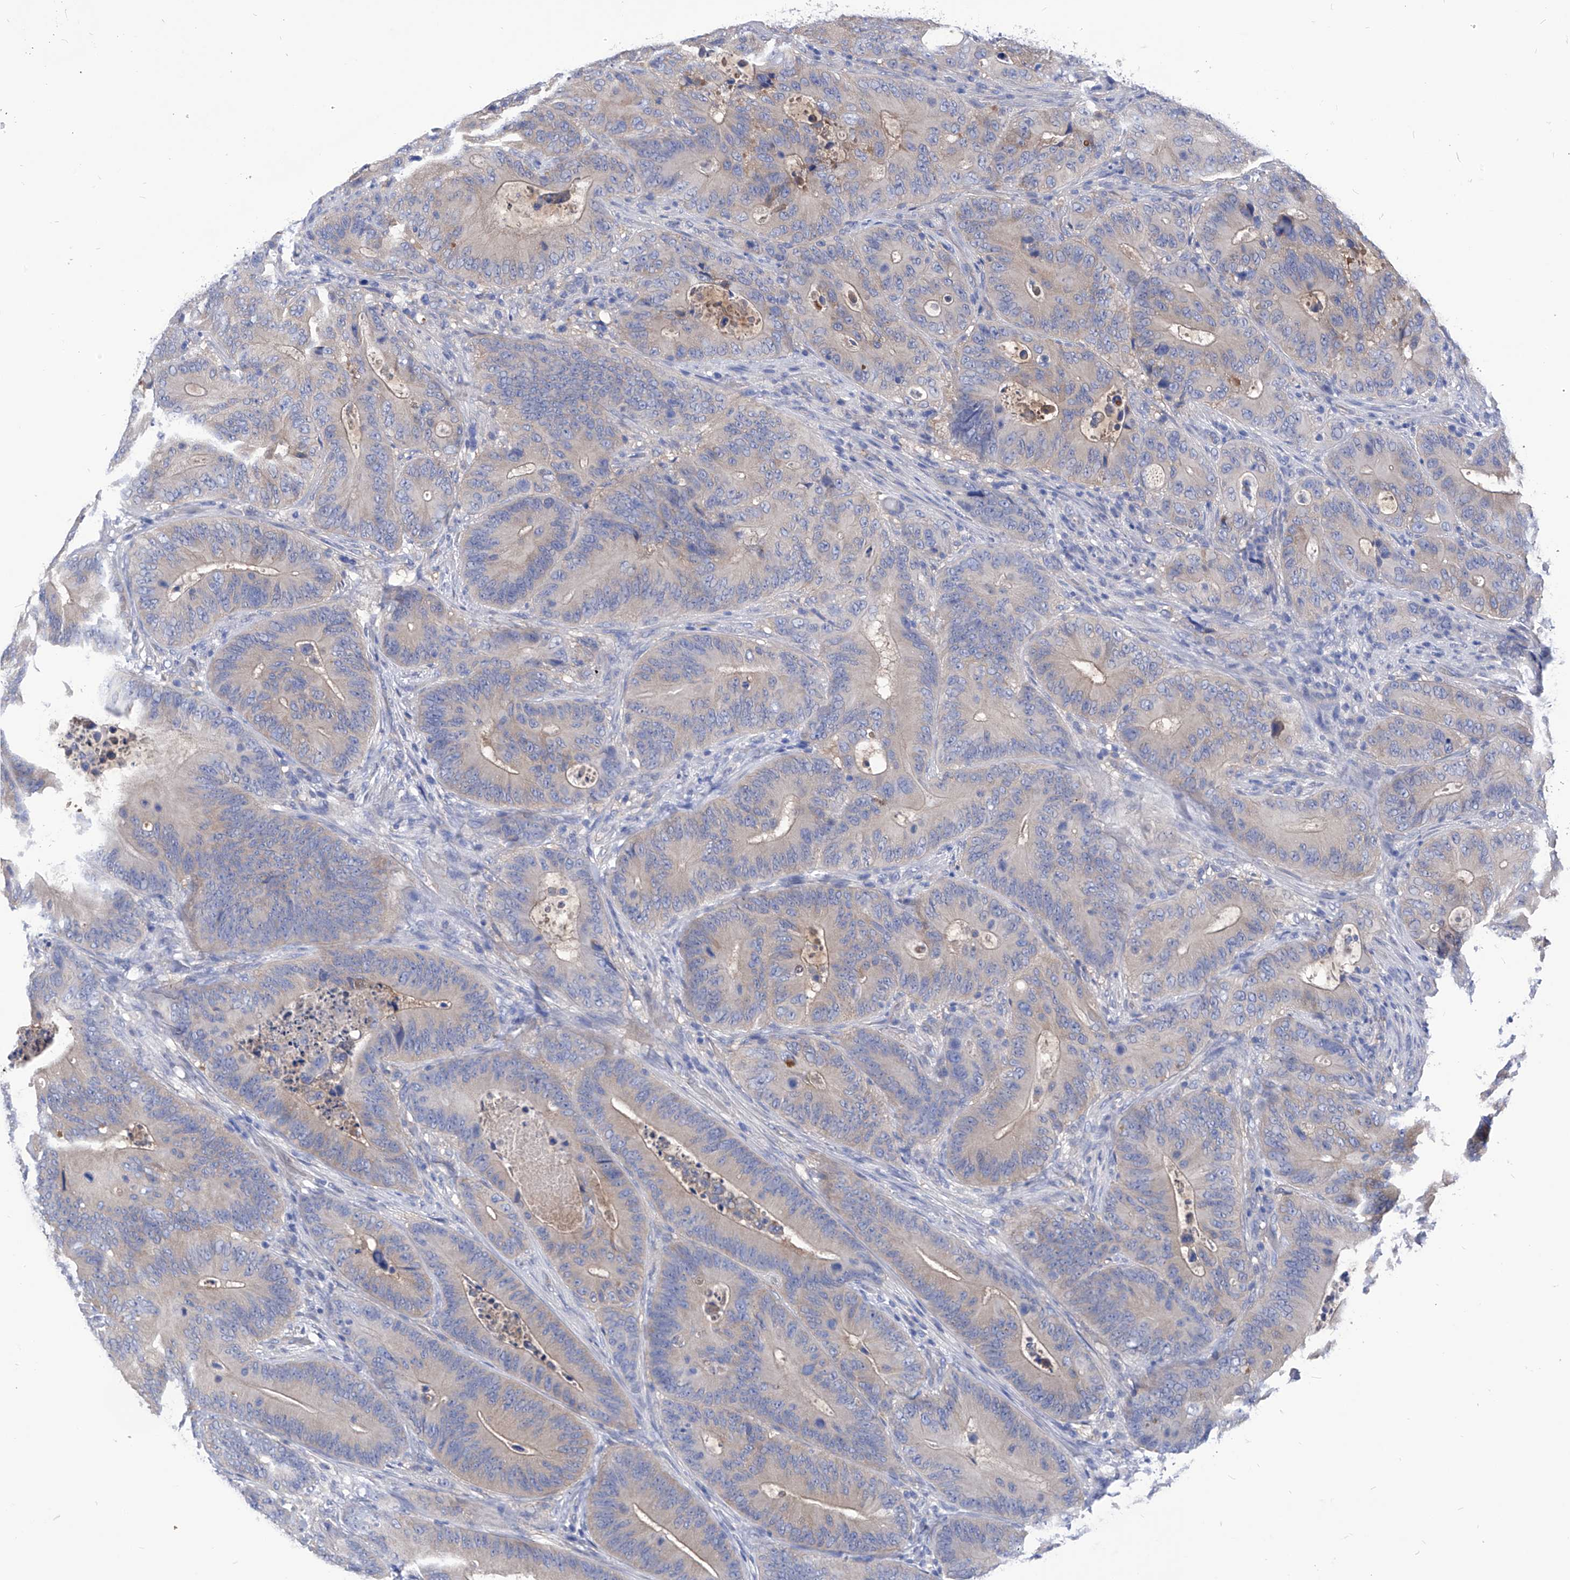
{"staining": {"intensity": "weak", "quantity": "<25%", "location": "cytoplasmic/membranous"}, "tissue": "colorectal cancer", "cell_type": "Tumor cells", "image_type": "cancer", "snomed": [{"axis": "morphology", "description": "Adenocarcinoma, NOS"}, {"axis": "topography", "description": "Colon"}], "caption": "A micrograph of human colorectal cancer is negative for staining in tumor cells.", "gene": "XPNPEP1", "patient": {"sex": "male", "age": 83}}